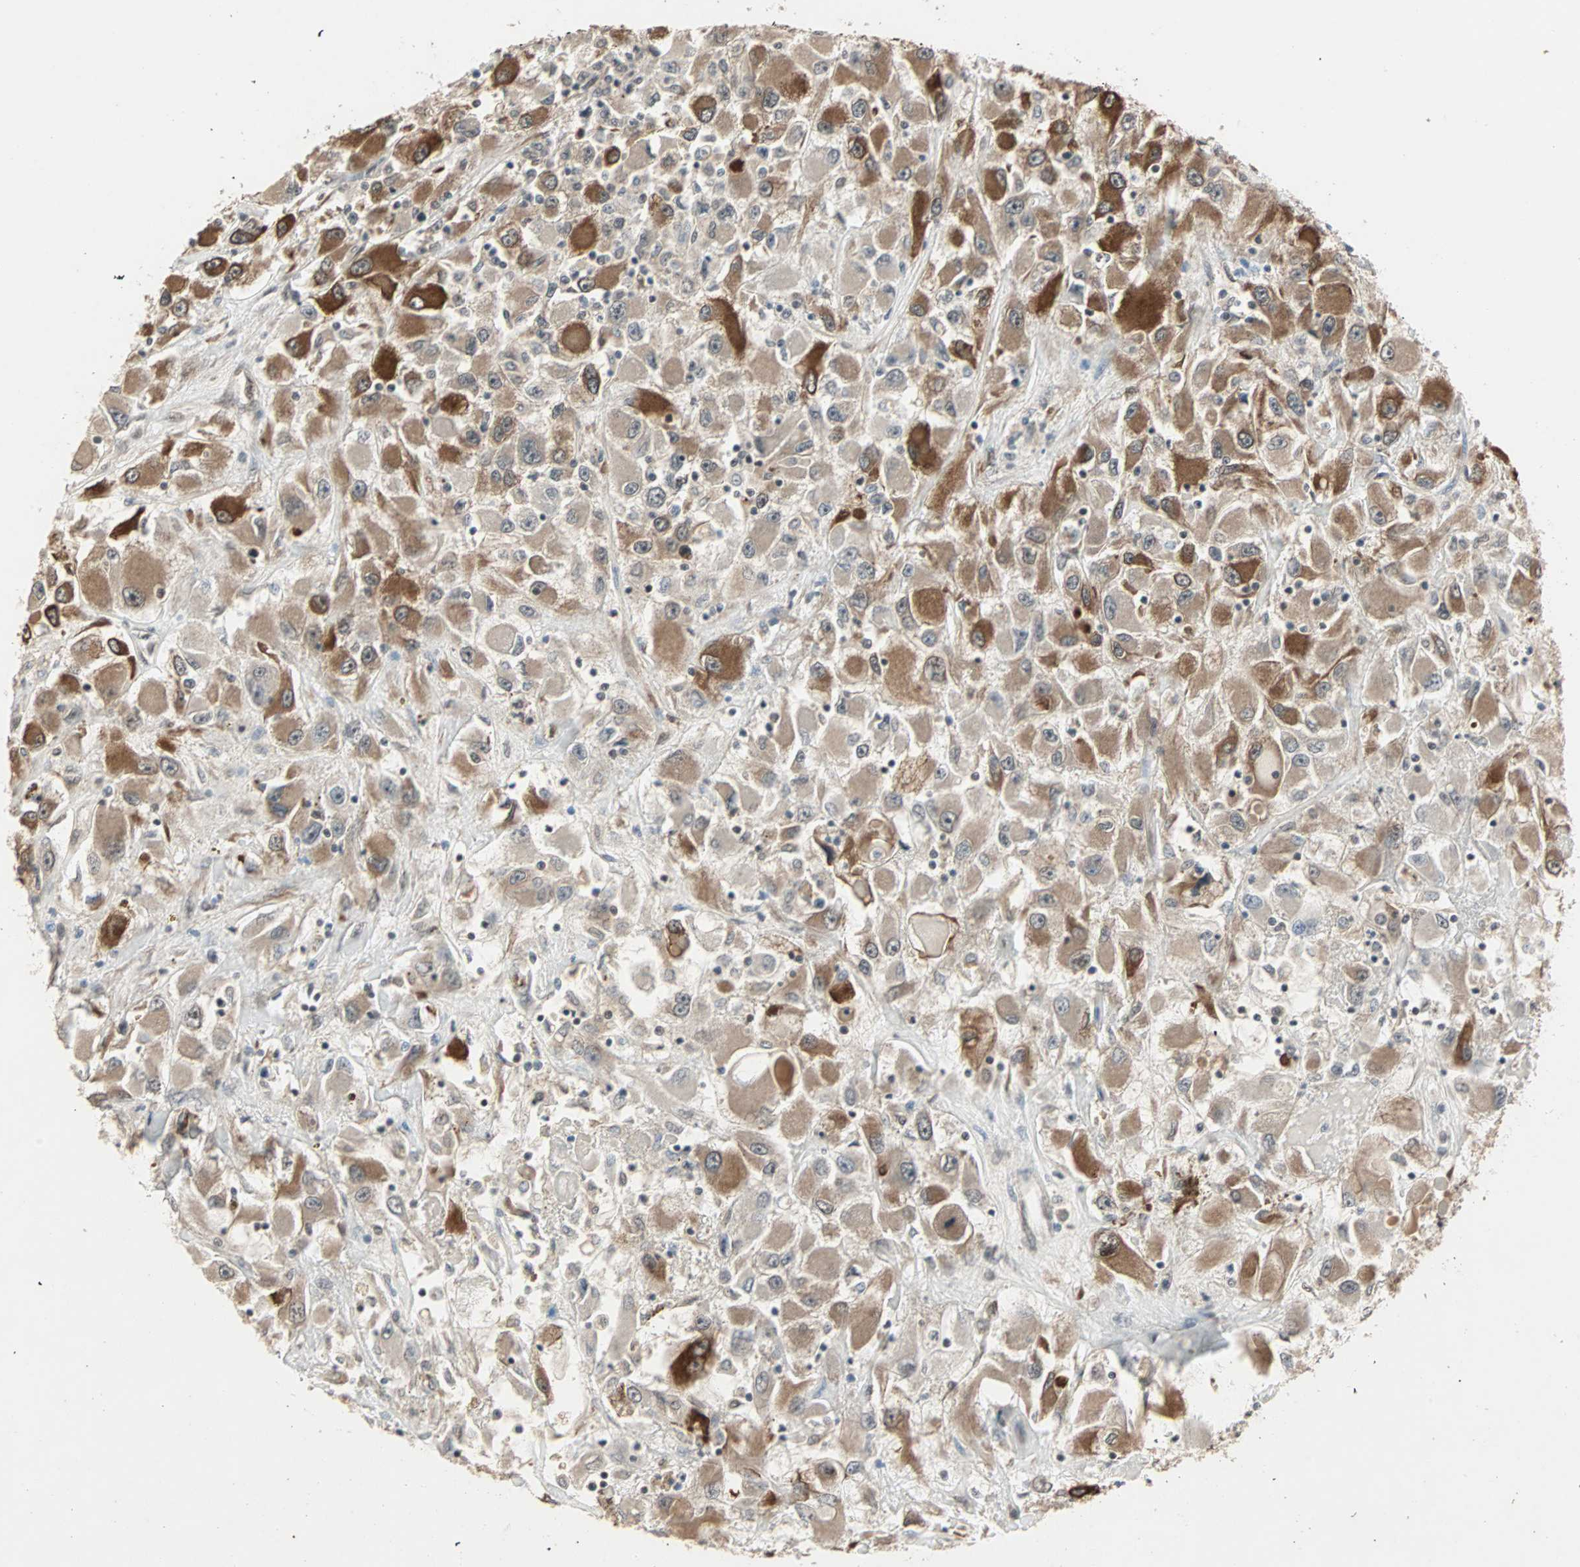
{"staining": {"intensity": "moderate", "quantity": ">75%", "location": "cytoplasmic/membranous"}, "tissue": "renal cancer", "cell_type": "Tumor cells", "image_type": "cancer", "snomed": [{"axis": "morphology", "description": "Adenocarcinoma, NOS"}, {"axis": "topography", "description": "Kidney"}], "caption": "This micrograph reveals immunohistochemistry (IHC) staining of renal adenocarcinoma, with medium moderate cytoplasmic/membranous expression in approximately >75% of tumor cells.", "gene": "TRPV4", "patient": {"sex": "female", "age": 52}}